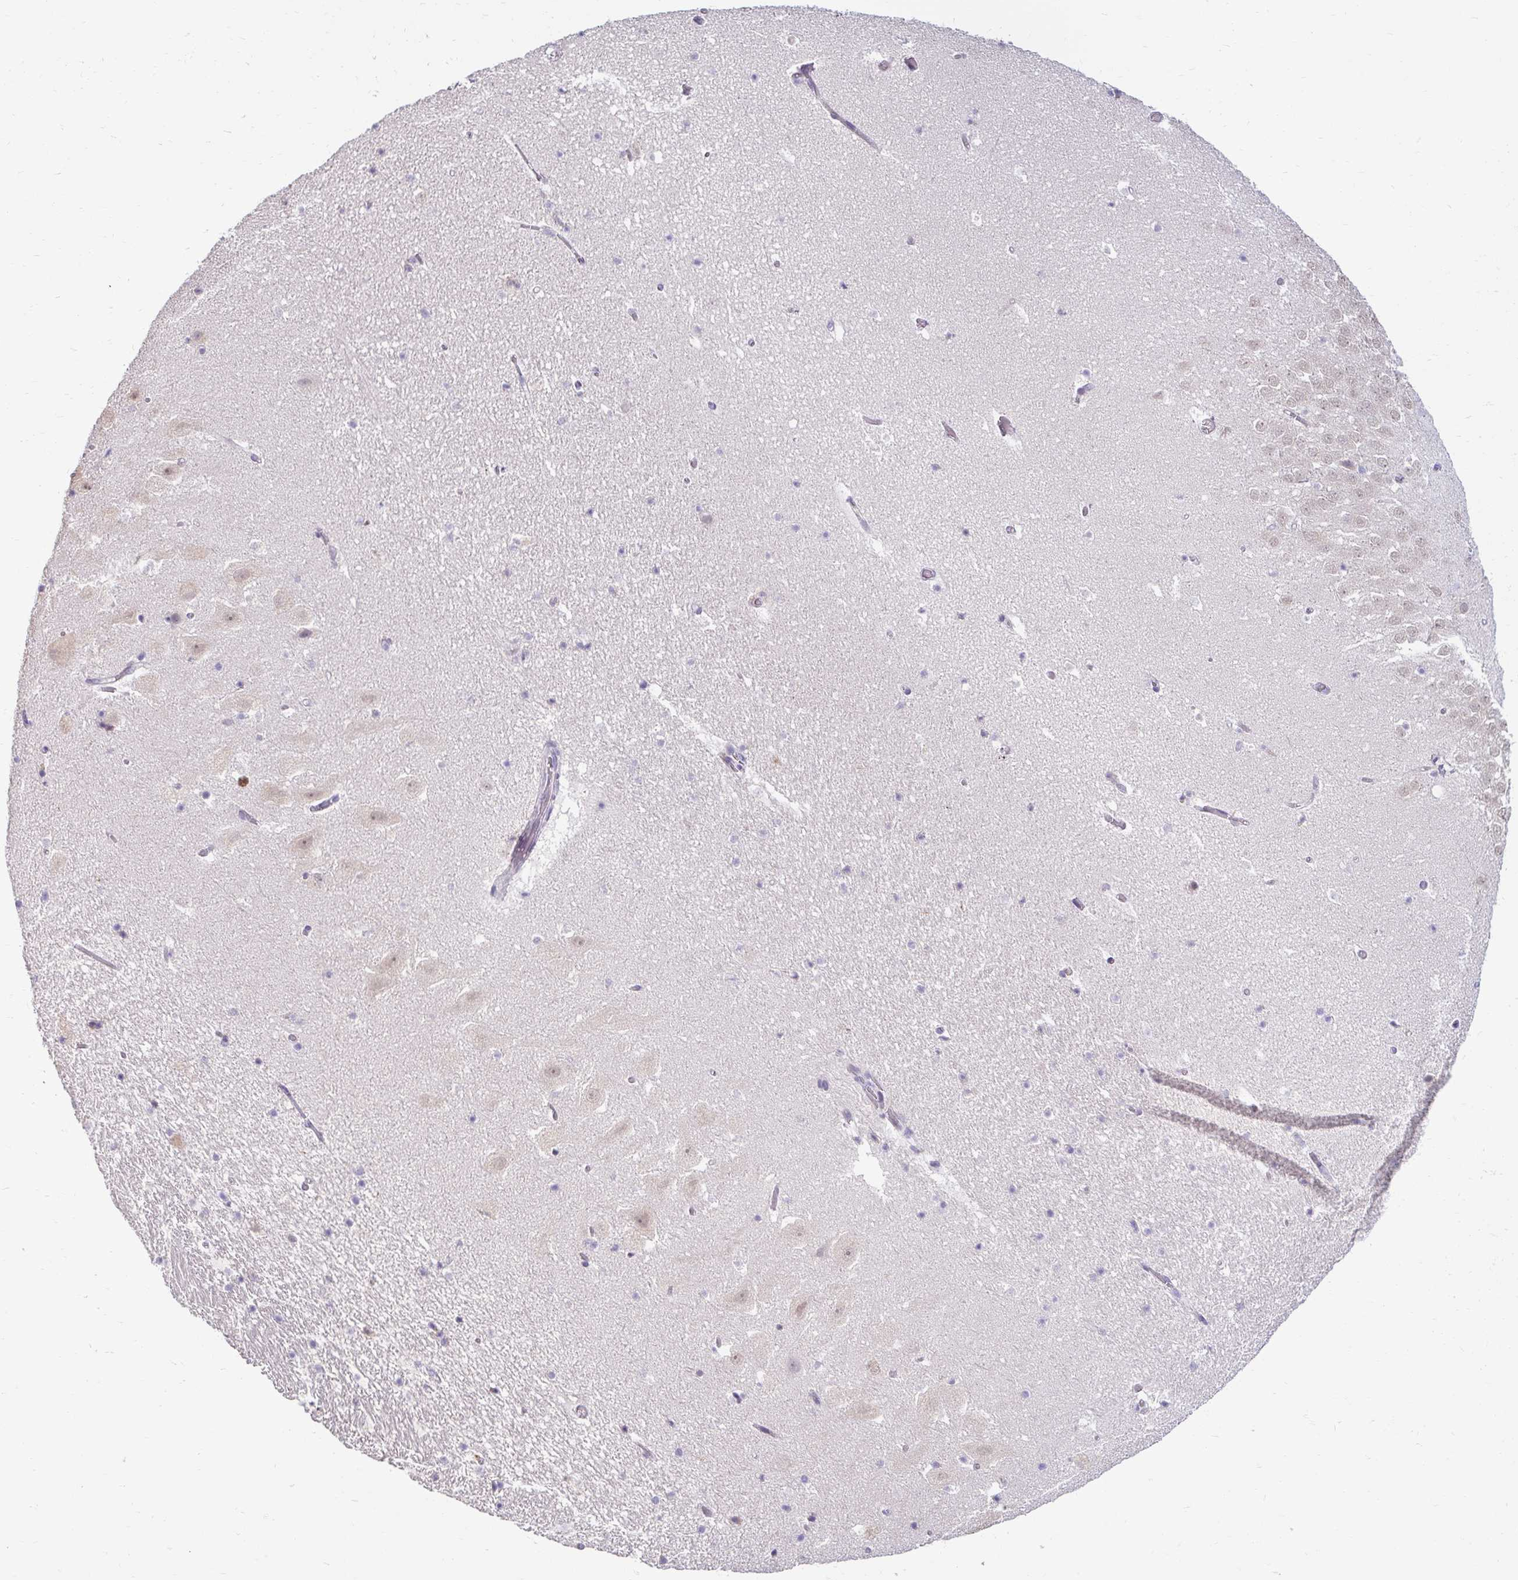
{"staining": {"intensity": "negative", "quantity": "none", "location": "none"}, "tissue": "hippocampus", "cell_type": "Glial cells", "image_type": "normal", "snomed": [{"axis": "morphology", "description": "Normal tissue, NOS"}, {"axis": "topography", "description": "Hippocampus"}], "caption": "Immunohistochemical staining of normal hippocampus demonstrates no significant positivity in glial cells. (DAB immunohistochemistry, high magnification).", "gene": "DDN", "patient": {"sex": "female", "age": 42}}